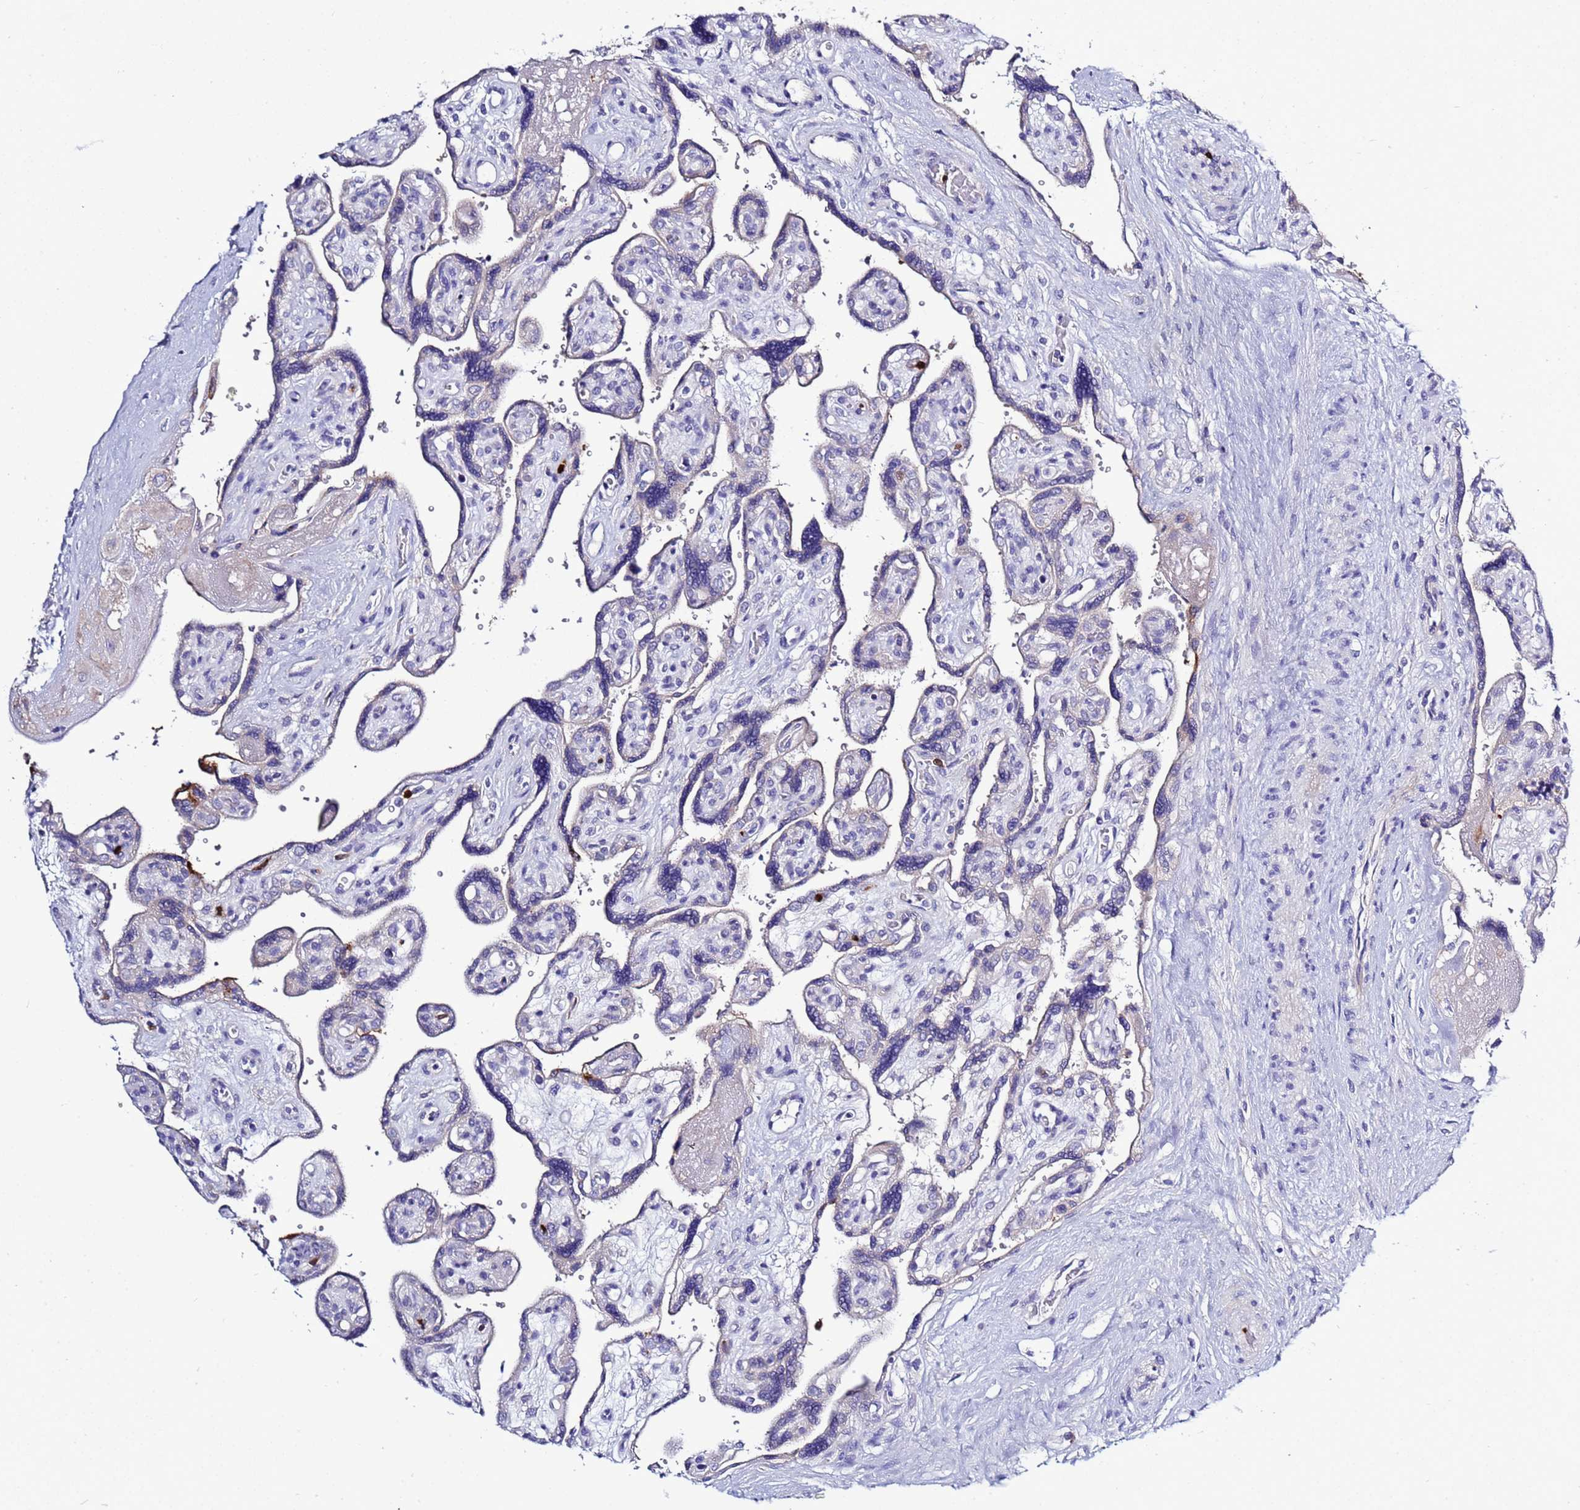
{"staining": {"intensity": "weak", "quantity": "25%-75%", "location": "cytoplasmic/membranous"}, "tissue": "placenta", "cell_type": "Decidual cells", "image_type": "normal", "snomed": [{"axis": "morphology", "description": "Normal tissue, NOS"}, {"axis": "topography", "description": "Placenta"}], "caption": "Immunohistochemistry (IHC) of normal human placenta exhibits low levels of weak cytoplasmic/membranous expression in approximately 25%-75% of decidual cells. The staining was performed using DAB (3,3'-diaminobenzidine), with brown indicating positive protein expression. Nuclei are stained blue with hematoxylin.", "gene": "C4orf46", "patient": {"sex": "female", "age": 39}}